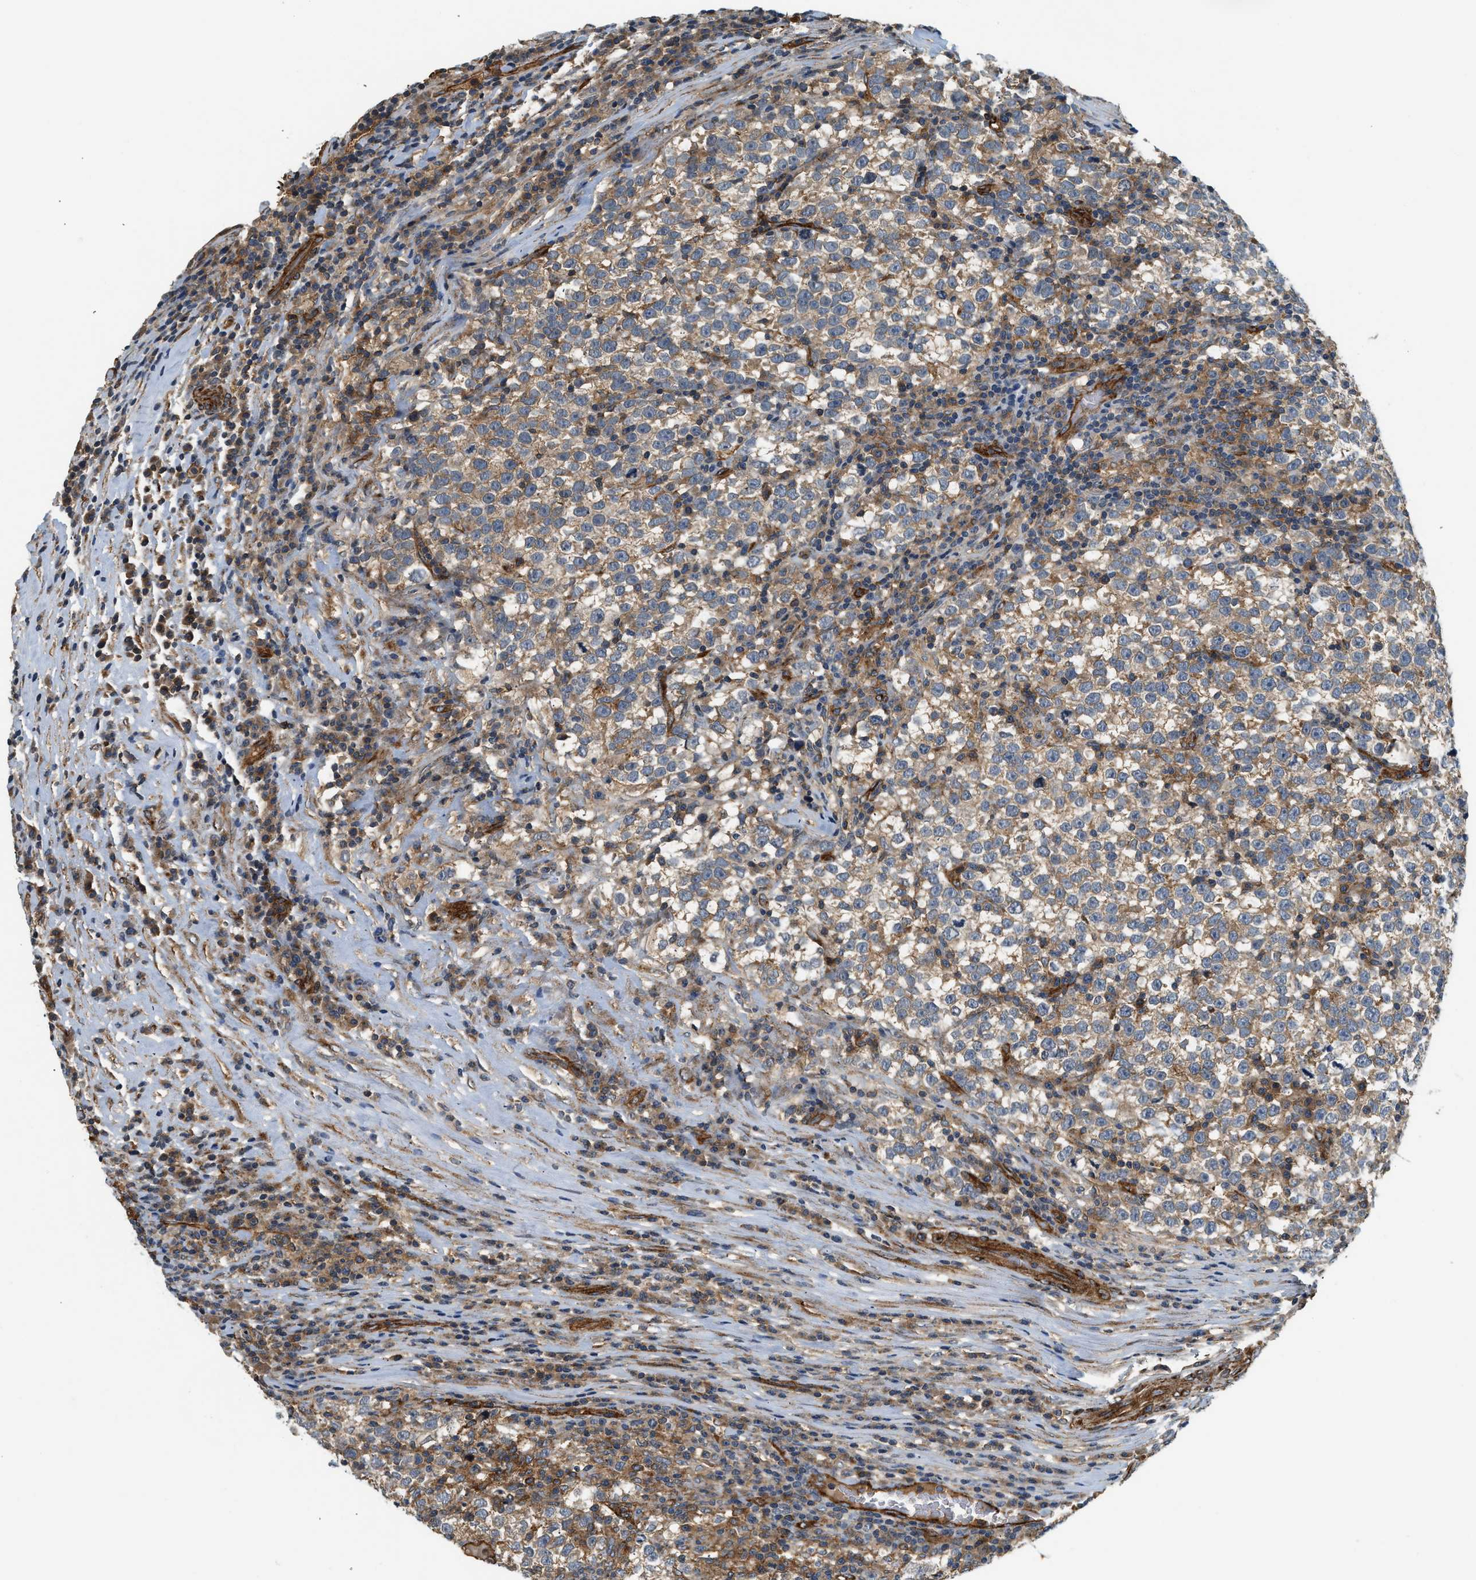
{"staining": {"intensity": "weak", "quantity": ">75%", "location": "cytoplasmic/membranous"}, "tissue": "testis cancer", "cell_type": "Tumor cells", "image_type": "cancer", "snomed": [{"axis": "morphology", "description": "Seminoma, NOS"}, {"axis": "topography", "description": "Testis"}], "caption": "Testis cancer (seminoma) stained for a protein demonstrates weak cytoplasmic/membranous positivity in tumor cells.", "gene": "HIP1", "patient": {"sex": "male", "age": 43}}